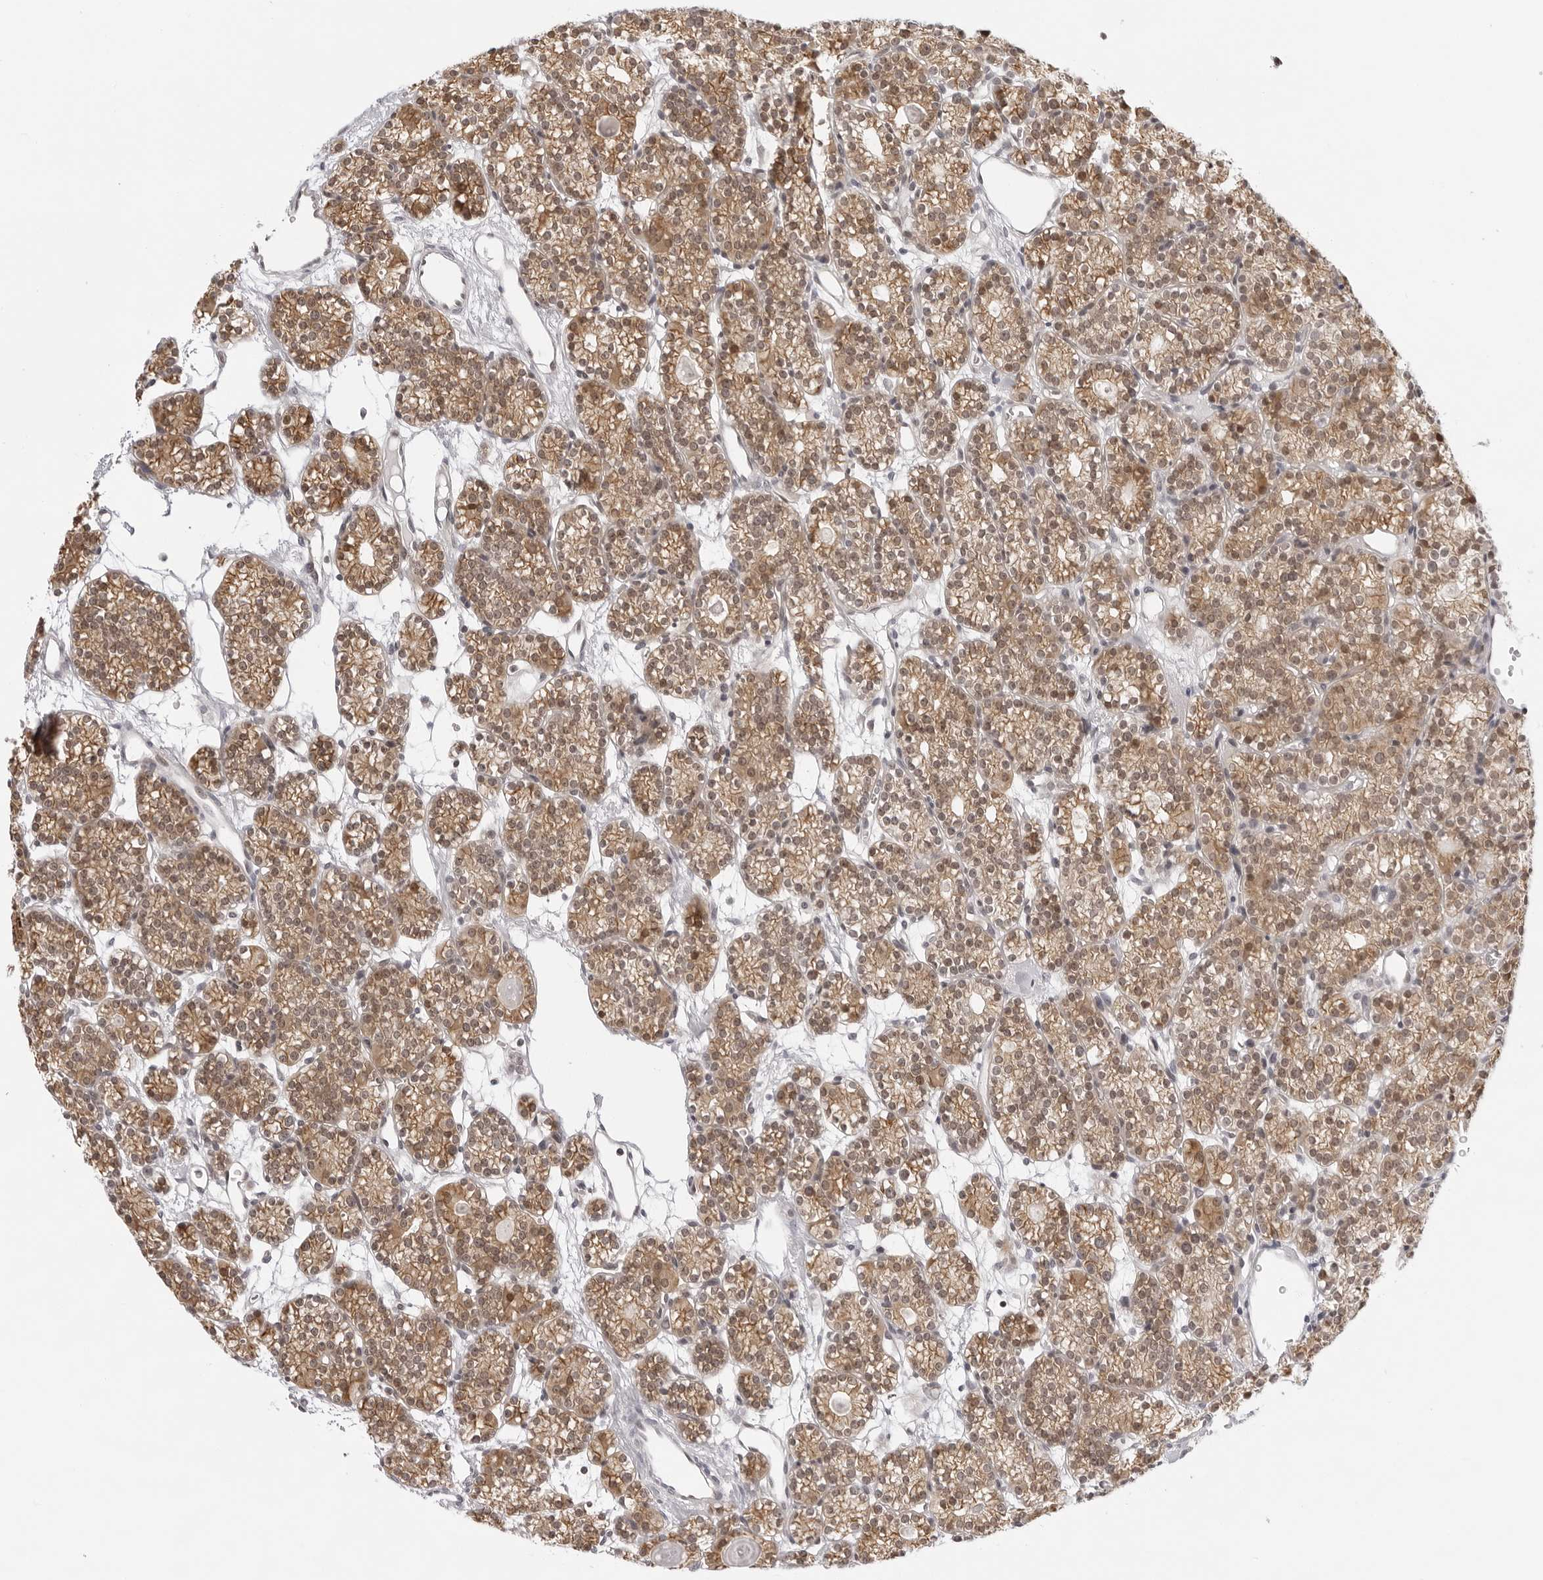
{"staining": {"intensity": "moderate", "quantity": ">75%", "location": "cytoplasmic/membranous,nuclear"}, "tissue": "parathyroid gland", "cell_type": "Glandular cells", "image_type": "normal", "snomed": [{"axis": "morphology", "description": "Normal tissue, NOS"}, {"axis": "topography", "description": "Parathyroid gland"}], "caption": "Immunohistochemistry of unremarkable human parathyroid gland exhibits medium levels of moderate cytoplasmic/membranous,nuclear expression in about >75% of glandular cells. Immunohistochemistry (ihc) stains the protein of interest in brown and the nuclei are stained blue.", "gene": "ITGB3BP", "patient": {"sex": "female", "age": 64}}